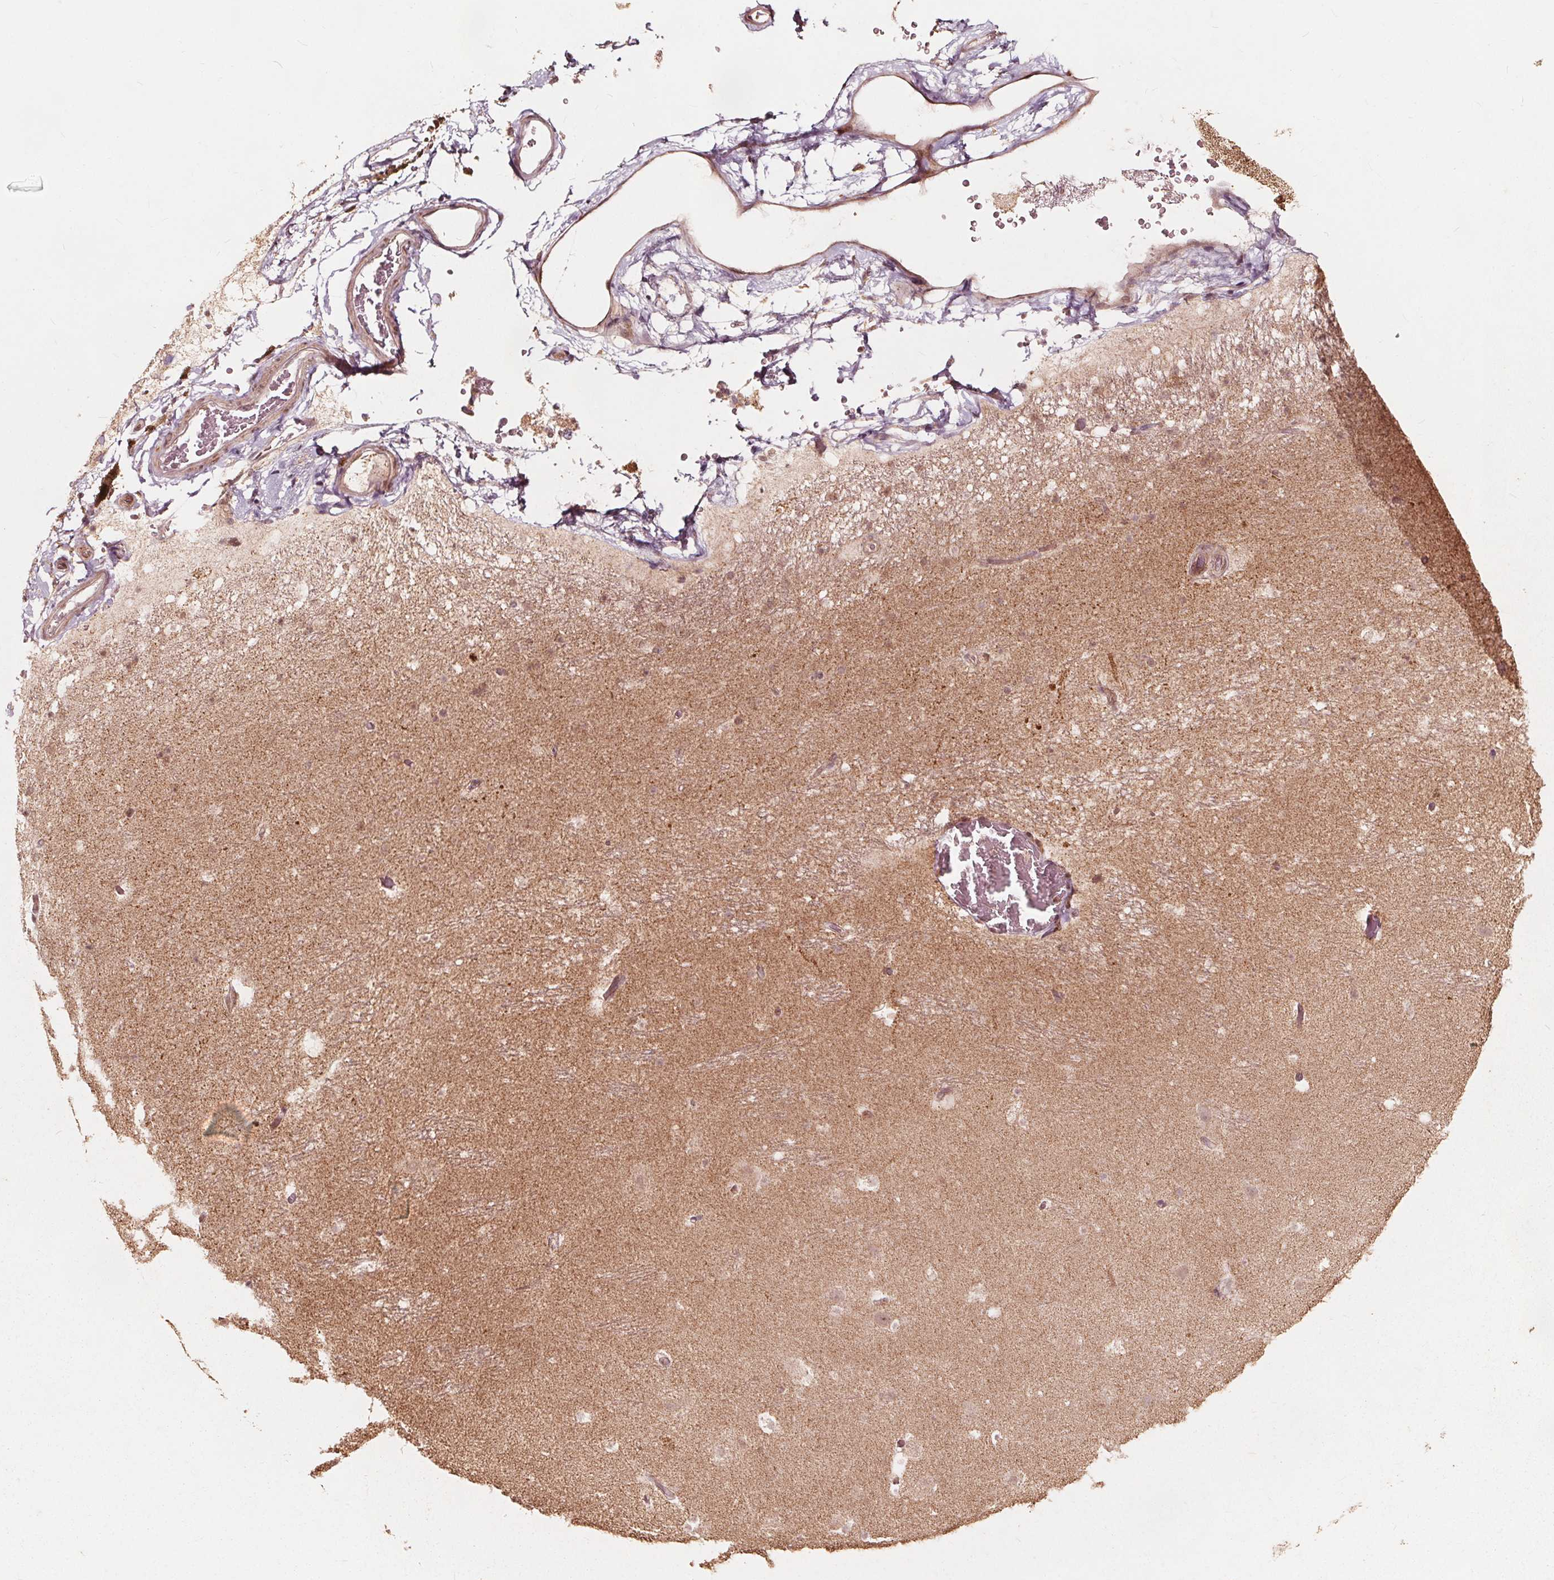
{"staining": {"intensity": "negative", "quantity": "none", "location": "none"}, "tissue": "hippocampus", "cell_type": "Glial cells", "image_type": "normal", "snomed": [{"axis": "morphology", "description": "Normal tissue, NOS"}, {"axis": "topography", "description": "Hippocampus"}], "caption": "The photomicrograph reveals no significant positivity in glial cells of hippocampus.", "gene": "AIP", "patient": {"sex": "male", "age": 26}}